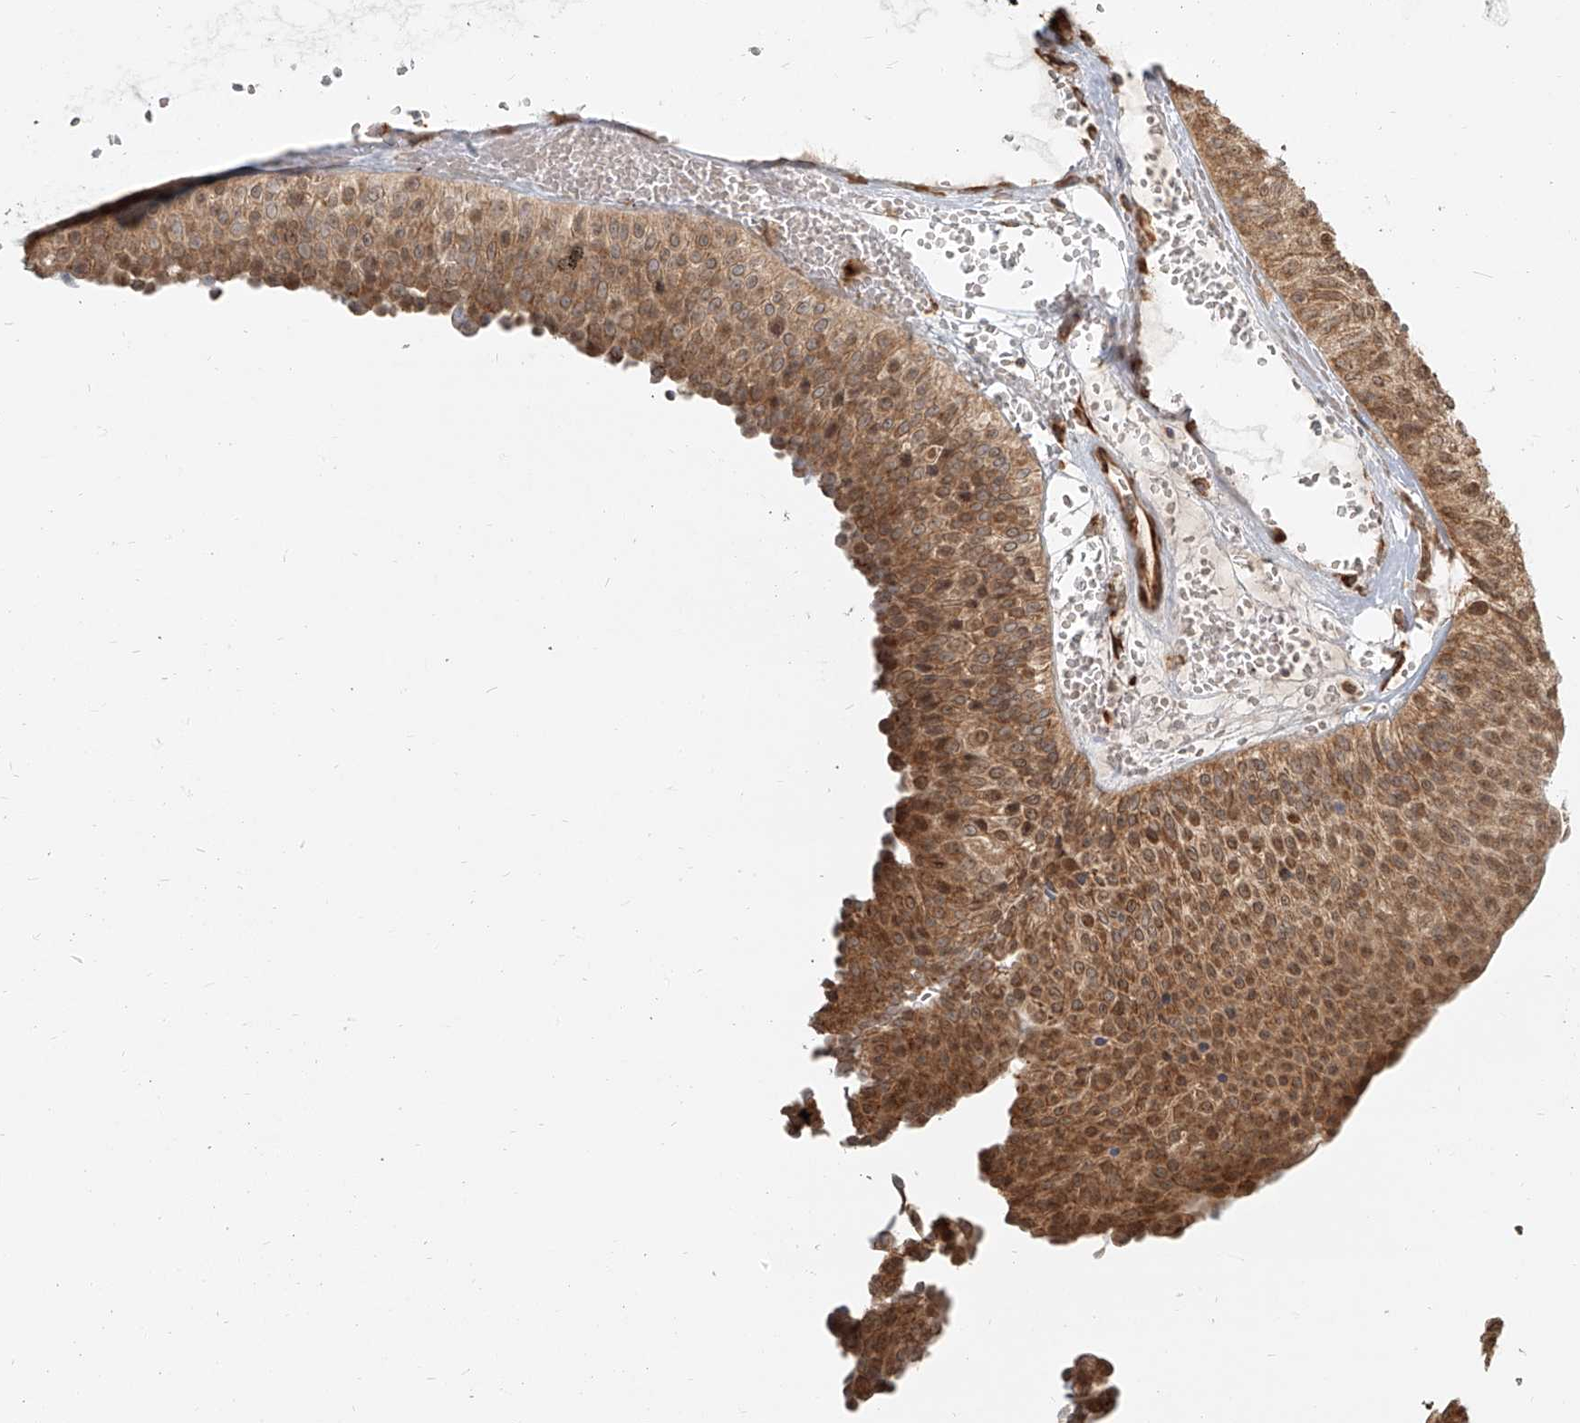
{"staining": {"intensity": "moderate", "quantity": ">75%", "location": "cytoplasmic/membranous"}, "tissue": "urothelial cancer", "cell_type": "Tumor cells", "image_type": "cancer", "snomed": [{"axis": "morphology", "description": "Urothelial carcinoma, Low grade"}, {"axis": "topography", "description": "Urinary bladder"}], "caption": "Immunohistochemistry (IHC) micrograph of neoplastic tissue: urothelial carcinoma (low-grade) stained using immunohistochemistry (IHC) reveals medium levels of moderate protein expression localized specifically in the cytoplasmic/membranous of tumor cells, appearing as a cytoplasmic/membranous brown color.", "gene": "UBE2K", "patient": {"sex": "male", "age": 78}}